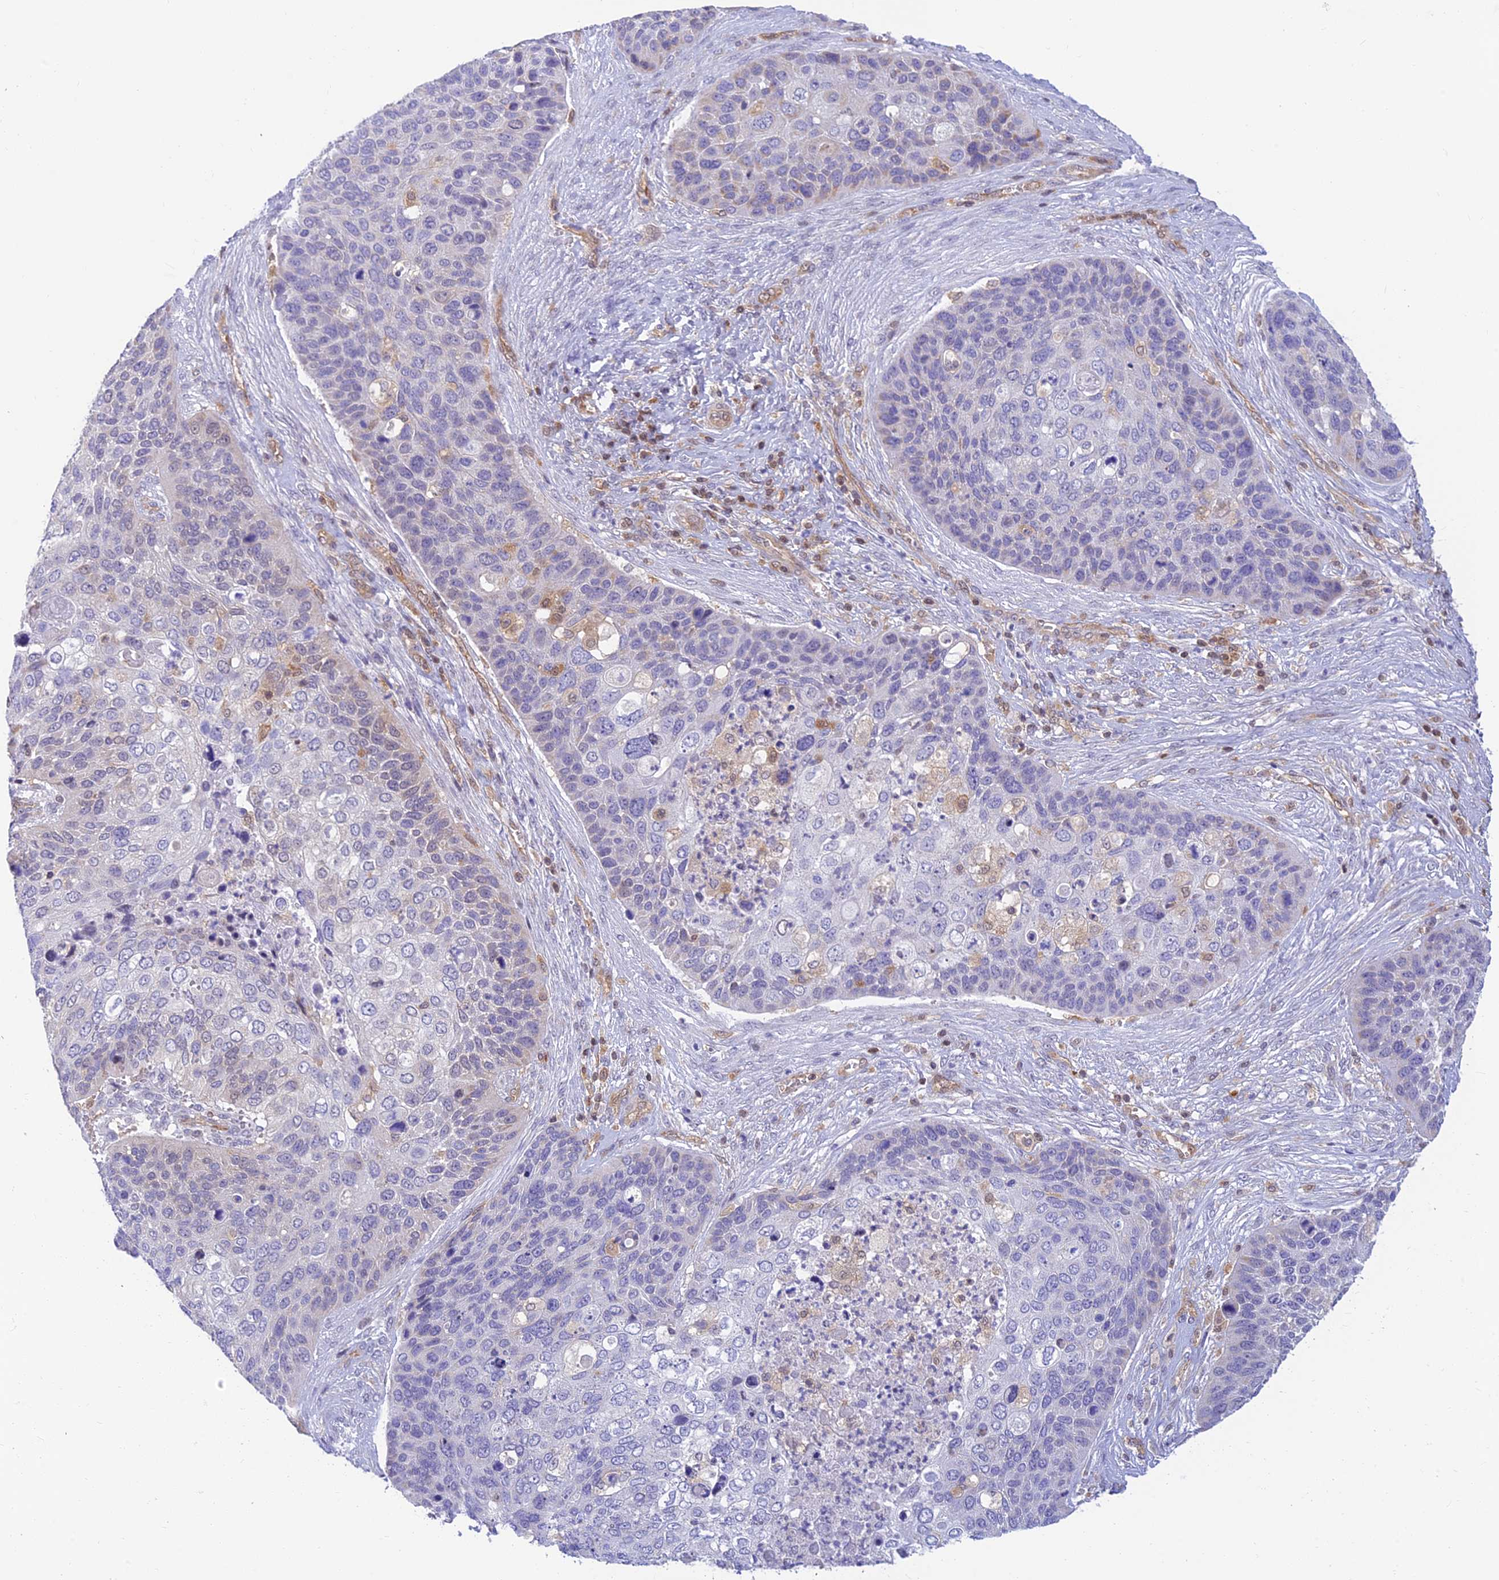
{"staining": {"intensity": "negative", "quantity": "none", "location": "none"}, "tissue": "skin cancer", "cell_type": "Tumor cells", "image_type": "cancer", "snomed": [{"axis": "morphology", "description": "Basal cell carcinoma"}, {"axis": "topography", "description": "Skin"}], "caption": "This is an IHC micrograph of basal cell carcinoma (skin). There is no positivity in tumor cells.", "gene": "LYSMD2", "patient": {"sex": "female", "age": 74}}